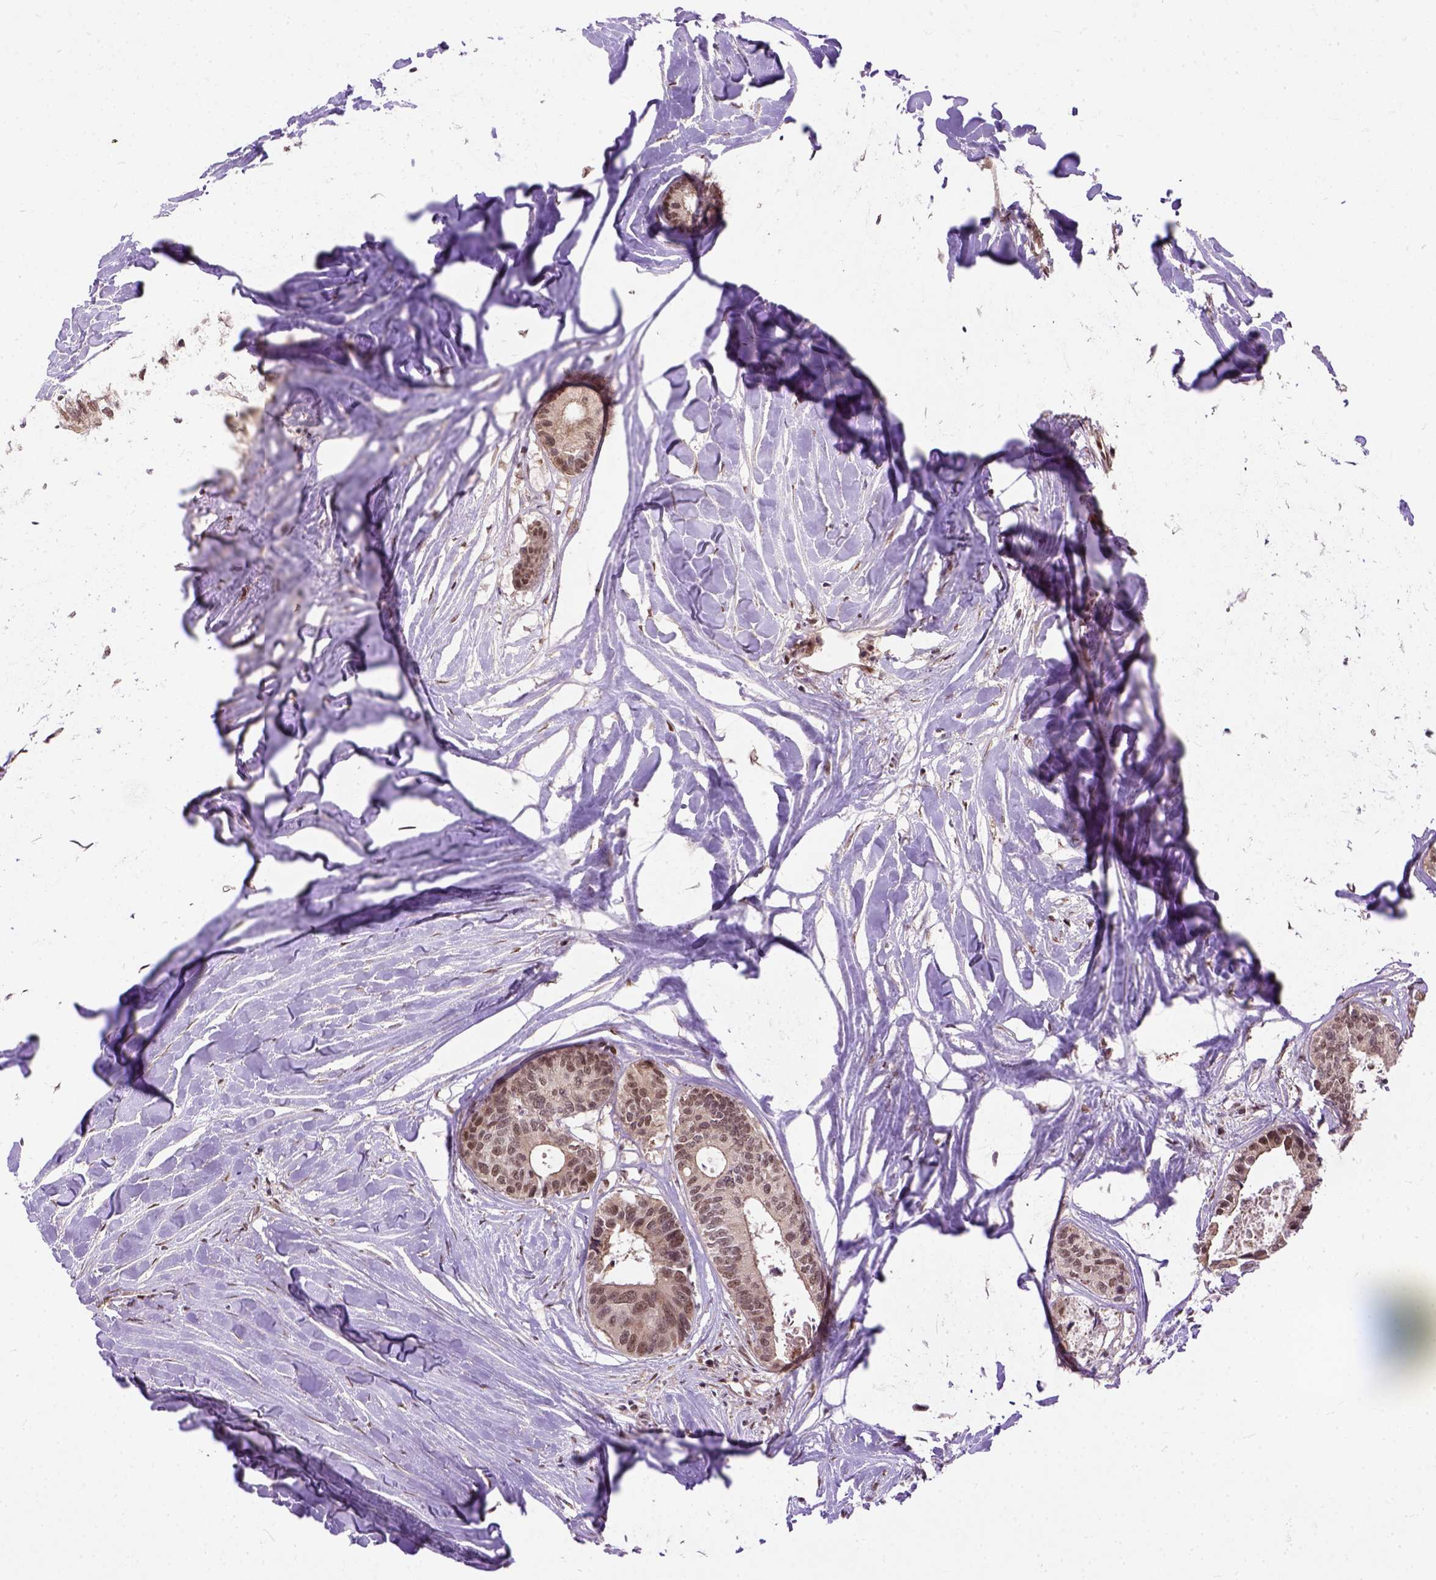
{"staining": {"intensity": "moderate", "quantity": ">75%", "location": "nuclear"}, "tissue": "colorectal cancer", "cell_type": "Tumor cells", "image_type": "cancer", "snomed": [{"axis": "morphology", "description": "Adenocarcinoma, NOS"}, {"axis": "topography", "description": "Colon"}, {"axis": "topography", "description": "Rectum"}], "caption": "Adenocarcinoma (colorectal) stained with DAB immunohistochemistry (IHC) demonstrates medium levels of moderate nuclear expression in approximately >75% of tumor cells.", "gene": "ZNF630", "patient": {"sex": "male", "age": 57}}